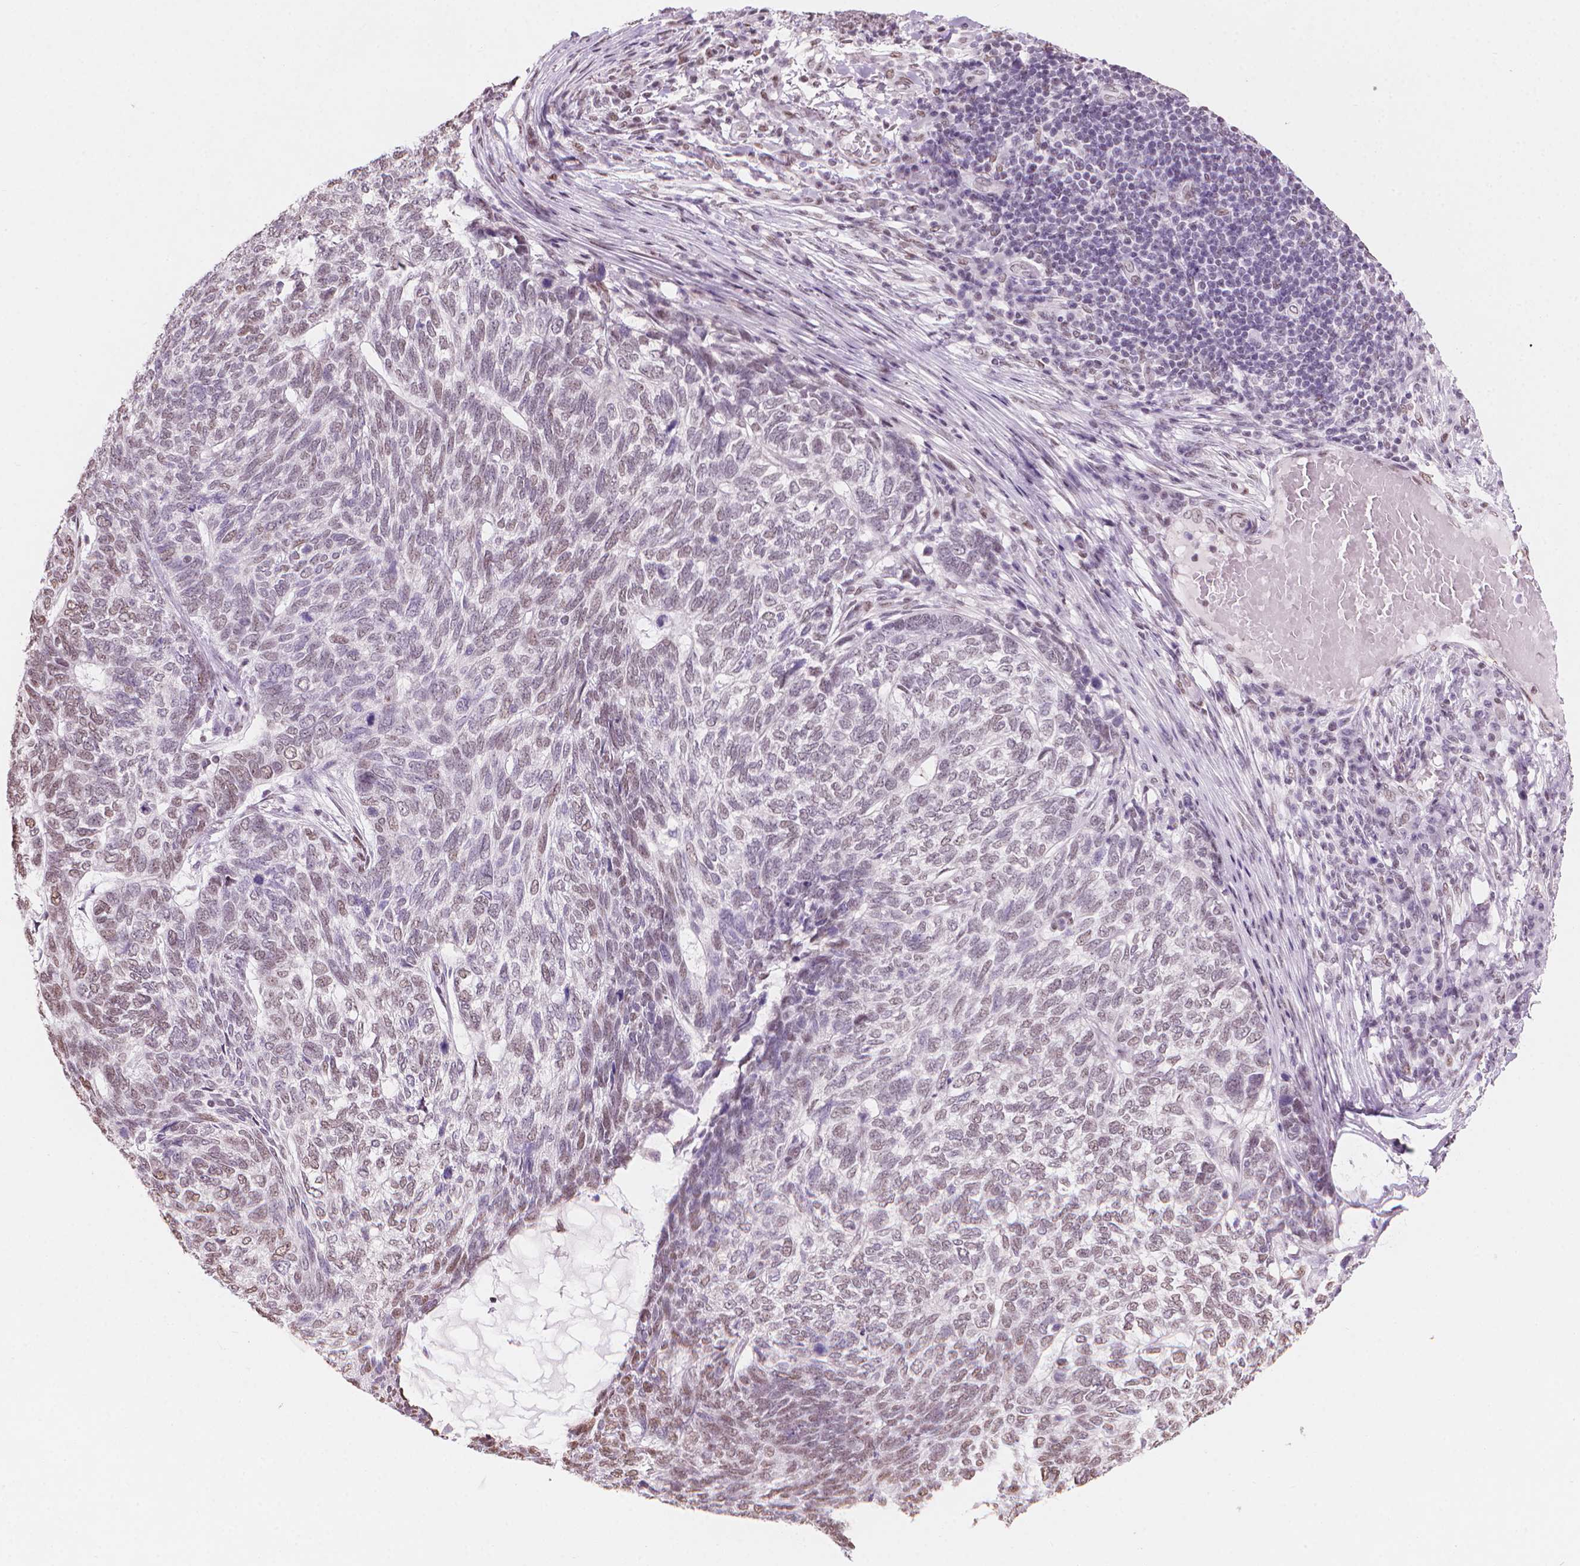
{"staining": {"intensity": "weak", "quantity": "25%-75%", "location": "nuclear"}, "tissue": "skin cancer", "cell_type": "Tumor cells", "image_type": "cancer", "snomed": [{"axis": "morphology", "description": "Basal cell carcinoma"}, {"axis": "topography", "description": "Skin"}], "caption": "Protein expression analysis of skin basal cell carcinoma displays weak nuclear staining in approximately 25%-75% of tumor cells. (brown staining indicates protein expression, while blue staining denotes nuclei).", "gene": "PIAS2", "patient": {"sex": "female", "age": 65}}